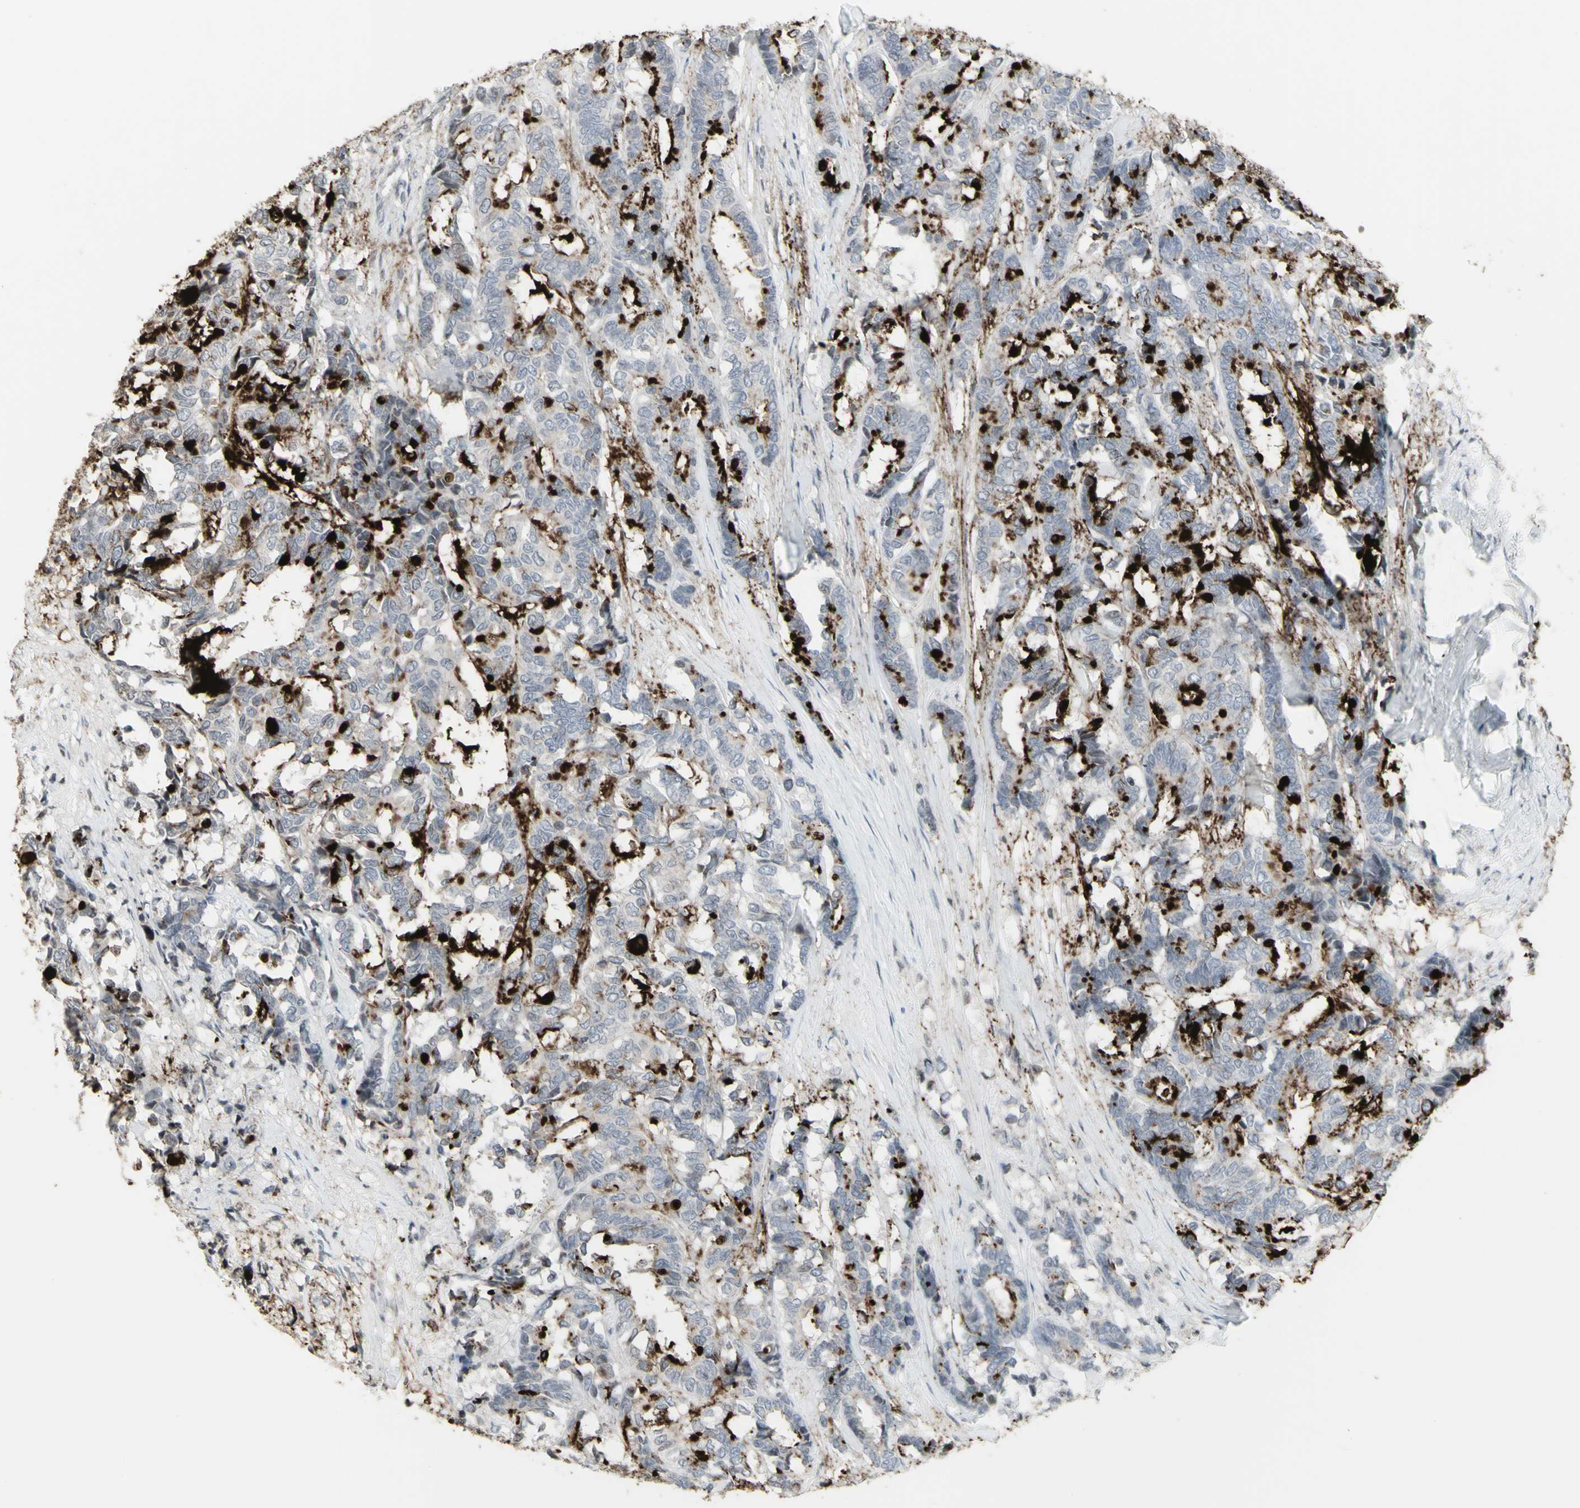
{"staining": {"intensity": "negative", "quantity": "none", "location": "none"}, "tissue": "breast cancer", "cell_type": "Tumor cells", "image_type": "cancer", "snomed": [{"axis": "morphology", "description": "Duct carcinoma"}, {"axis": "topography", "description": "Breast"}], "caption": "IHC photomicrograph of neoplastic tissue: human infiltrating ductal carcinoma (breast) stained with DAB (3,3'-diaminobenzidine) displays no significant protein staining in tumor cells.", "gene": "MUC5AC", "patient": {"sex": "female", "age": 87}}